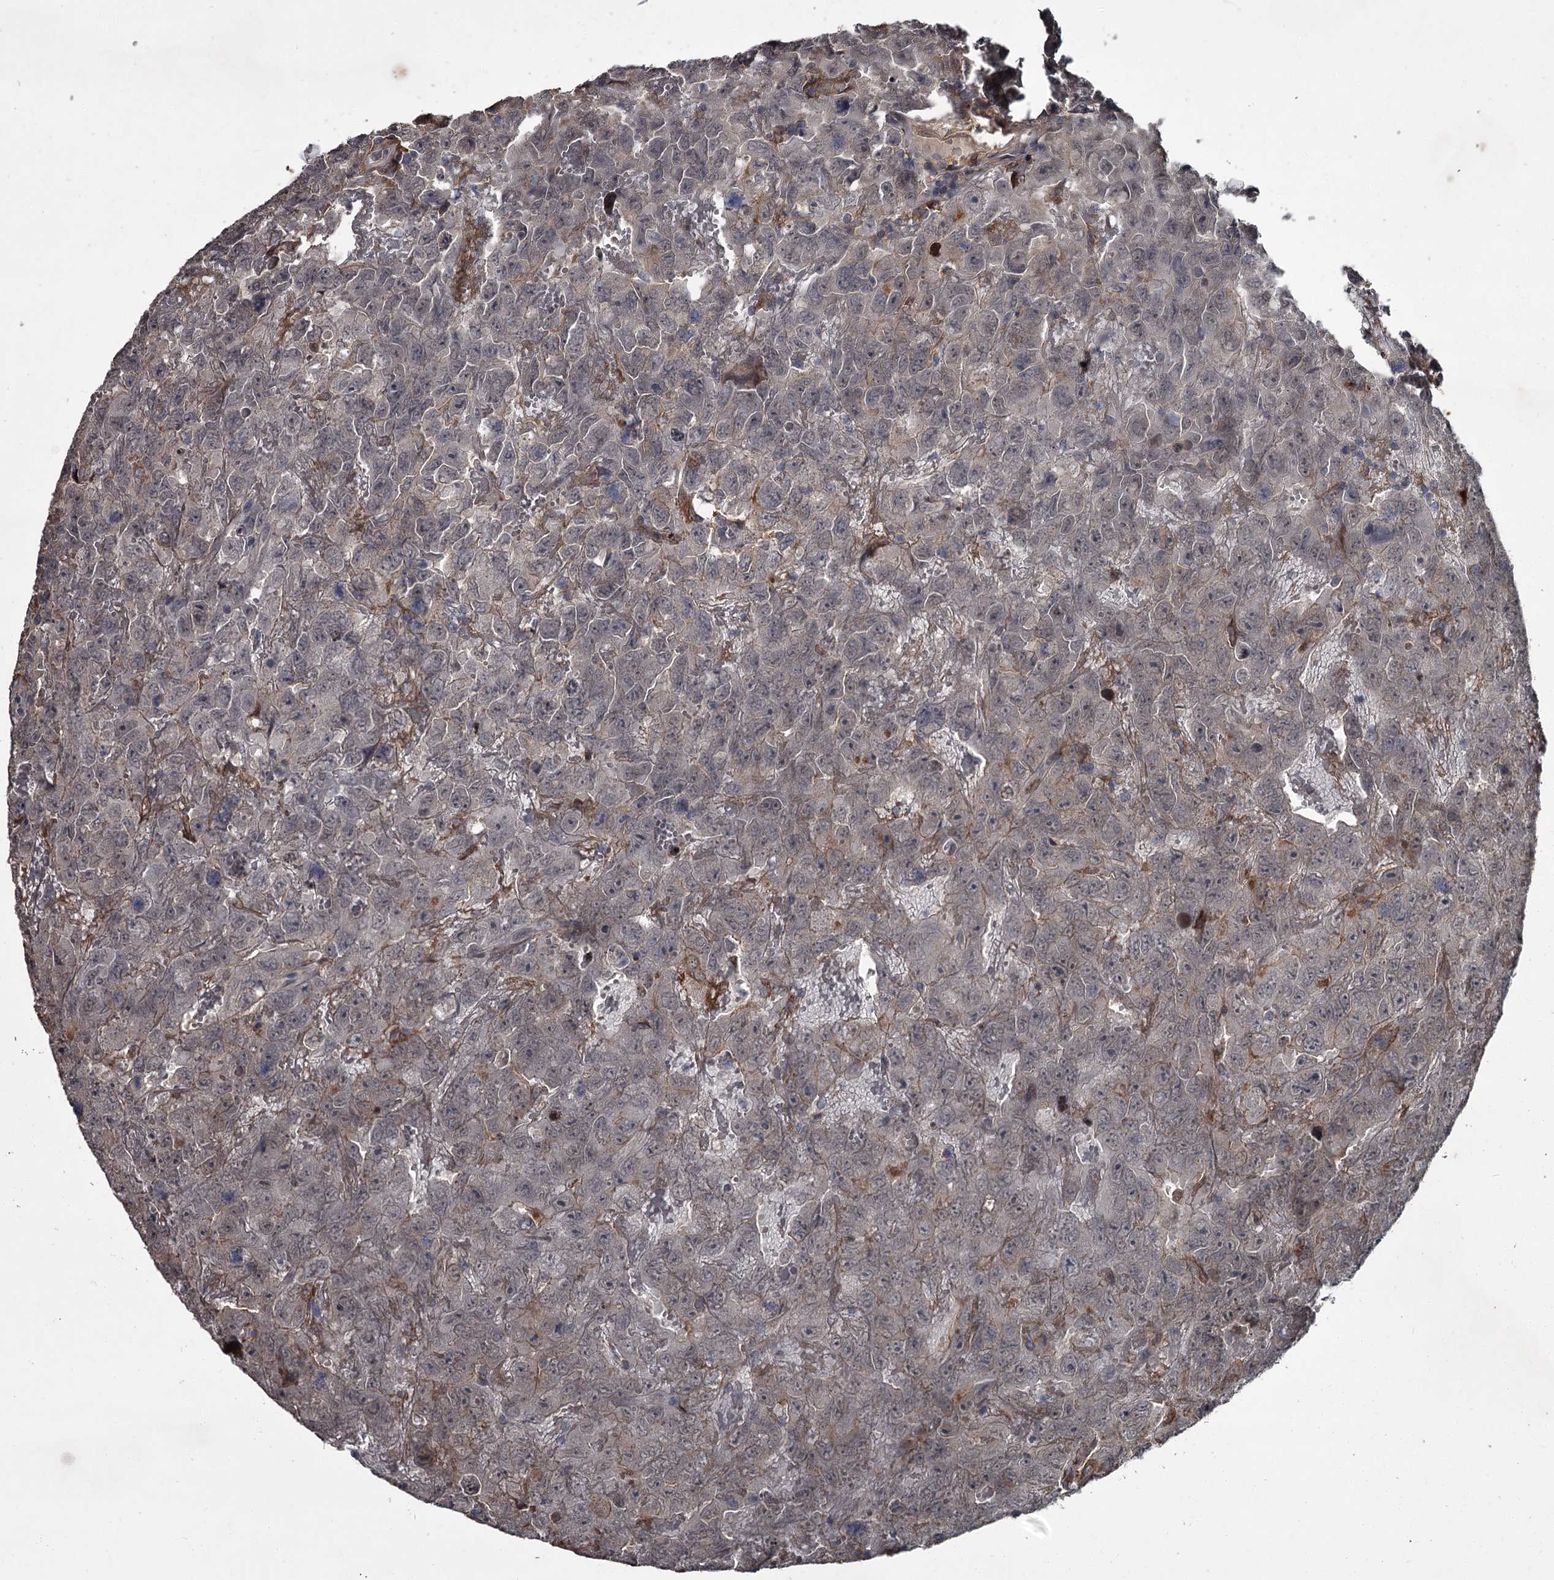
{"staining": {"intensity": "negative", "quantity": "none", "location": "none"}, "tissue": "testis cancer", "cell_type": "Tumor cells", "image_type": "cancer", "snomed": [{"axis": "morphology", "description": "Carcinoma, Embryonal, NOS"}, {"axis": "topography", "description": "Testis"}], "caption": "Immunohistochemistry (IHC) image of human embryonal carcinoma (testis) stained for a protein (brown), which reveals no staining in tumor cells.", "gene": "FLVCR2", "patient": {"sex": "male", "age": 45}}